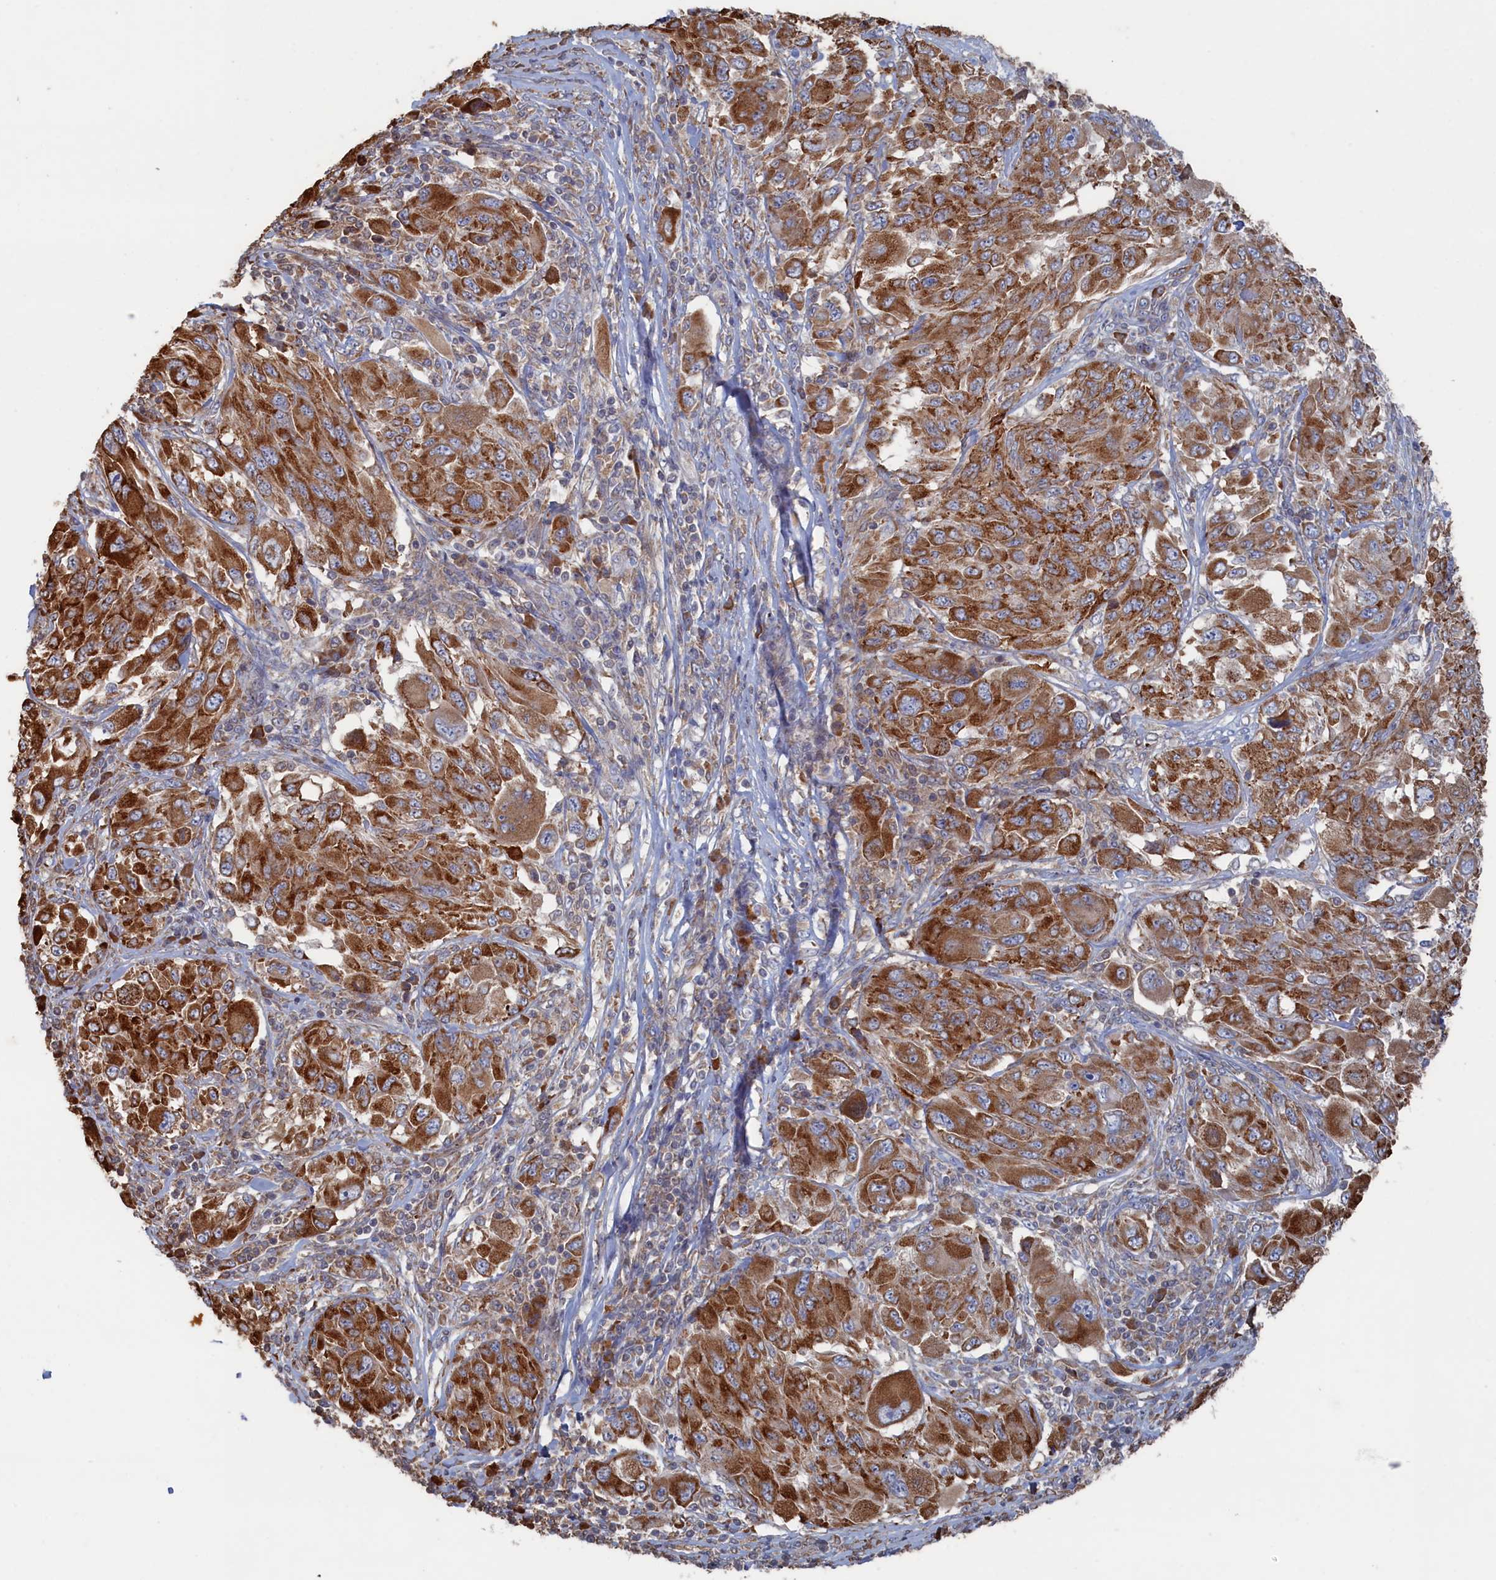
{"staining": {"intensity": "strong", "quantity": ">75%", "location": "cytoplasmic/membranous"}, "tissue": "melanoma", "cell_type": "Tumor cells", "image_type": "cancer", "snomed": [{"axis": "morphology", "description": "Malignant melanoma, NOS"}, {"axis": "topography", "description": "Skin"}], "caption": "This image reveals malignant melanoma stained with immunohistochemistry (IHC) to label a protein in brown. The cytoplasmic/membranous of tumor cells show strong positivity for the protein. Nuclei are counter-stained blue.", "gene": "BPIFB6", "patient": {"sex": "female", "age": 91}}